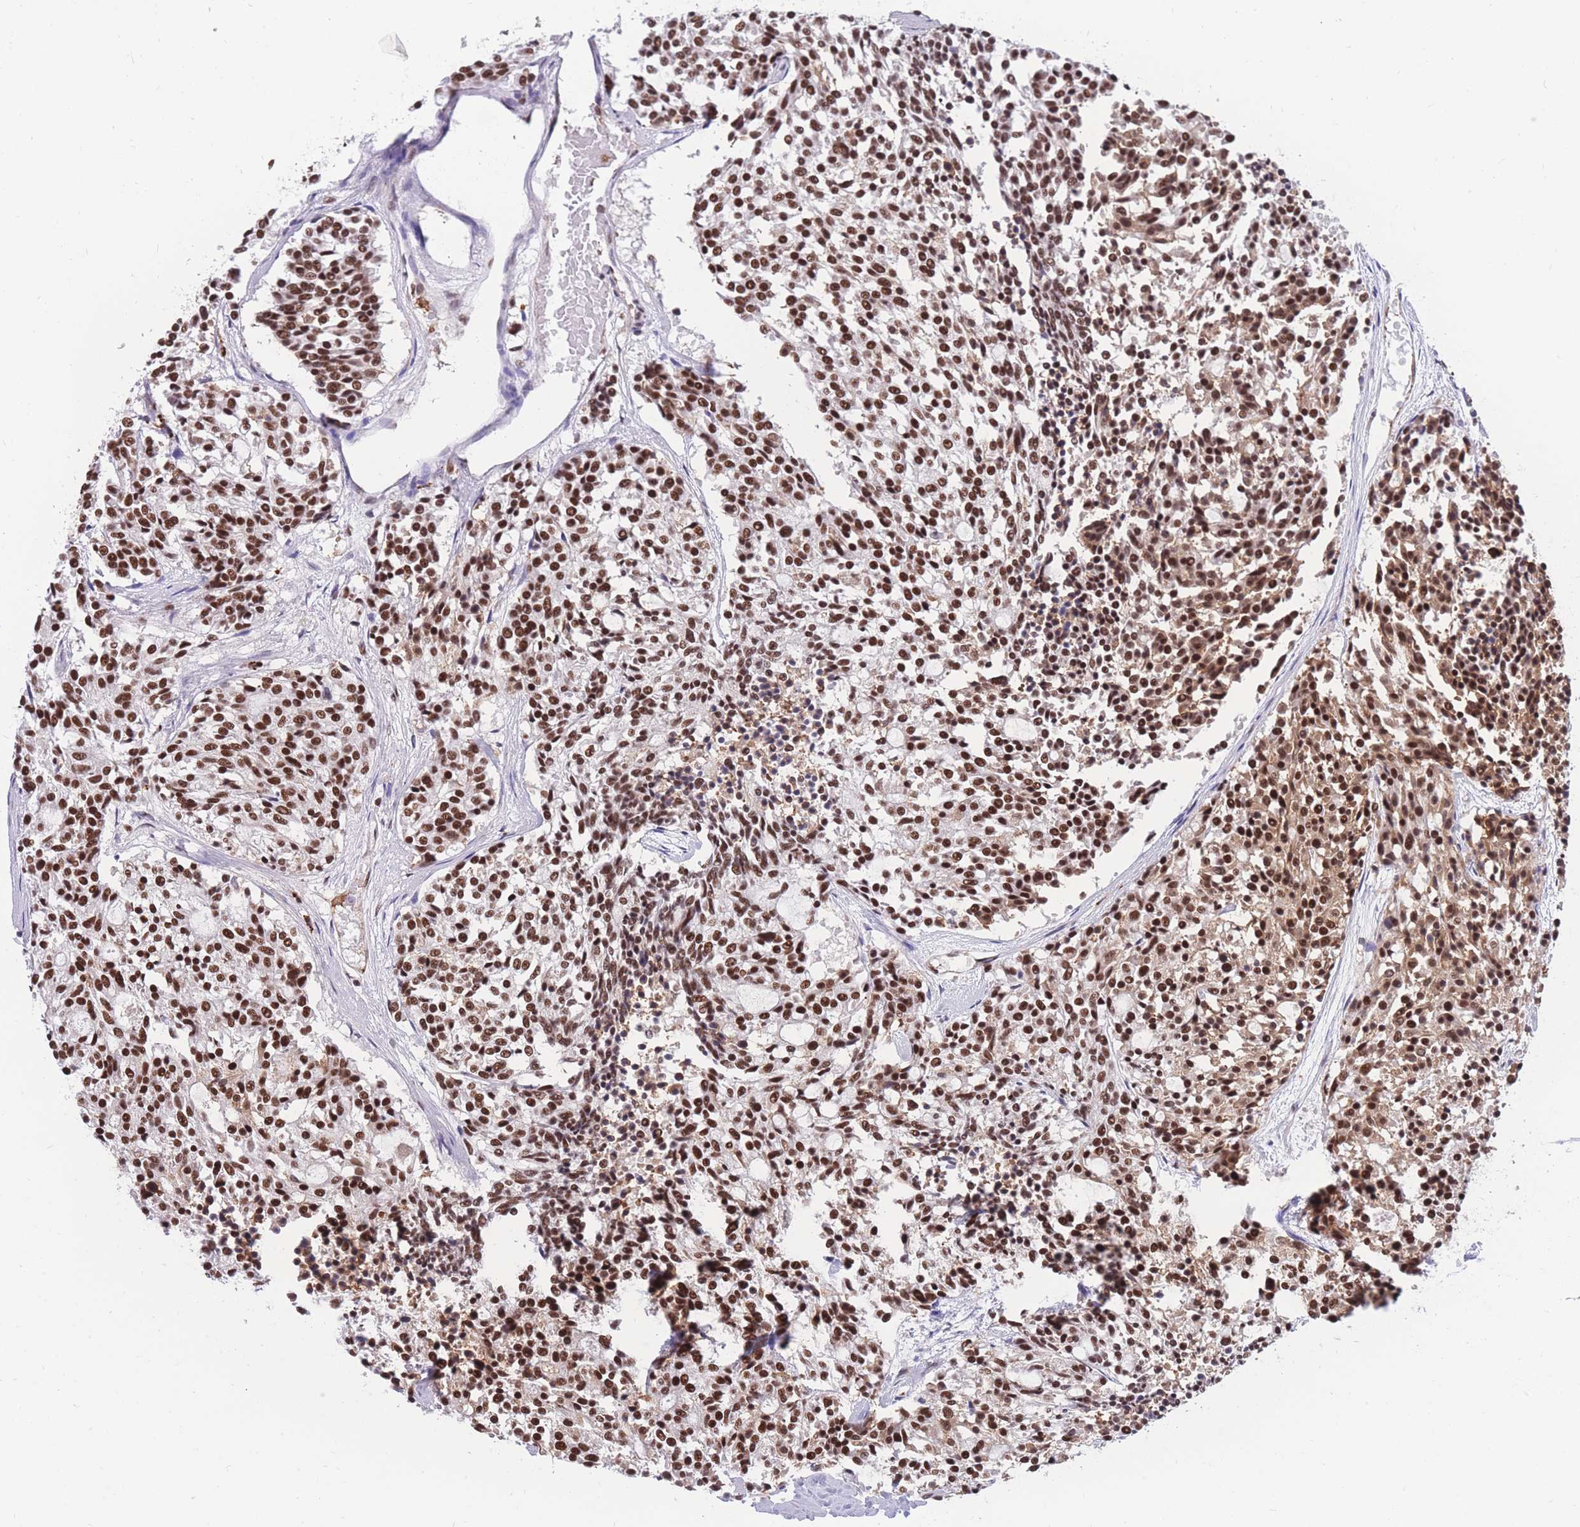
{"staining": {"intensity": "strong", "quantity": ">75%", "location": "nuclear"}, "tissue": "carcinoid", "cell_type": "Tumor cells", "image_type": "cancer", "snomed": [{"axis": "morphology", "description": "Carcinoid, malignant, NOS"}, {"axis": "topography", "description": "Pancreas"}], "caption": "Immunohistochemistry (IHC) (DAB (3,3'-diaminobenzidine)) staining of carcinoid shows strong nuclear protein staining in about >75% of tumor cells.", "gene": "PRPF19", "patient": {"sex": "female", "age": 54}}